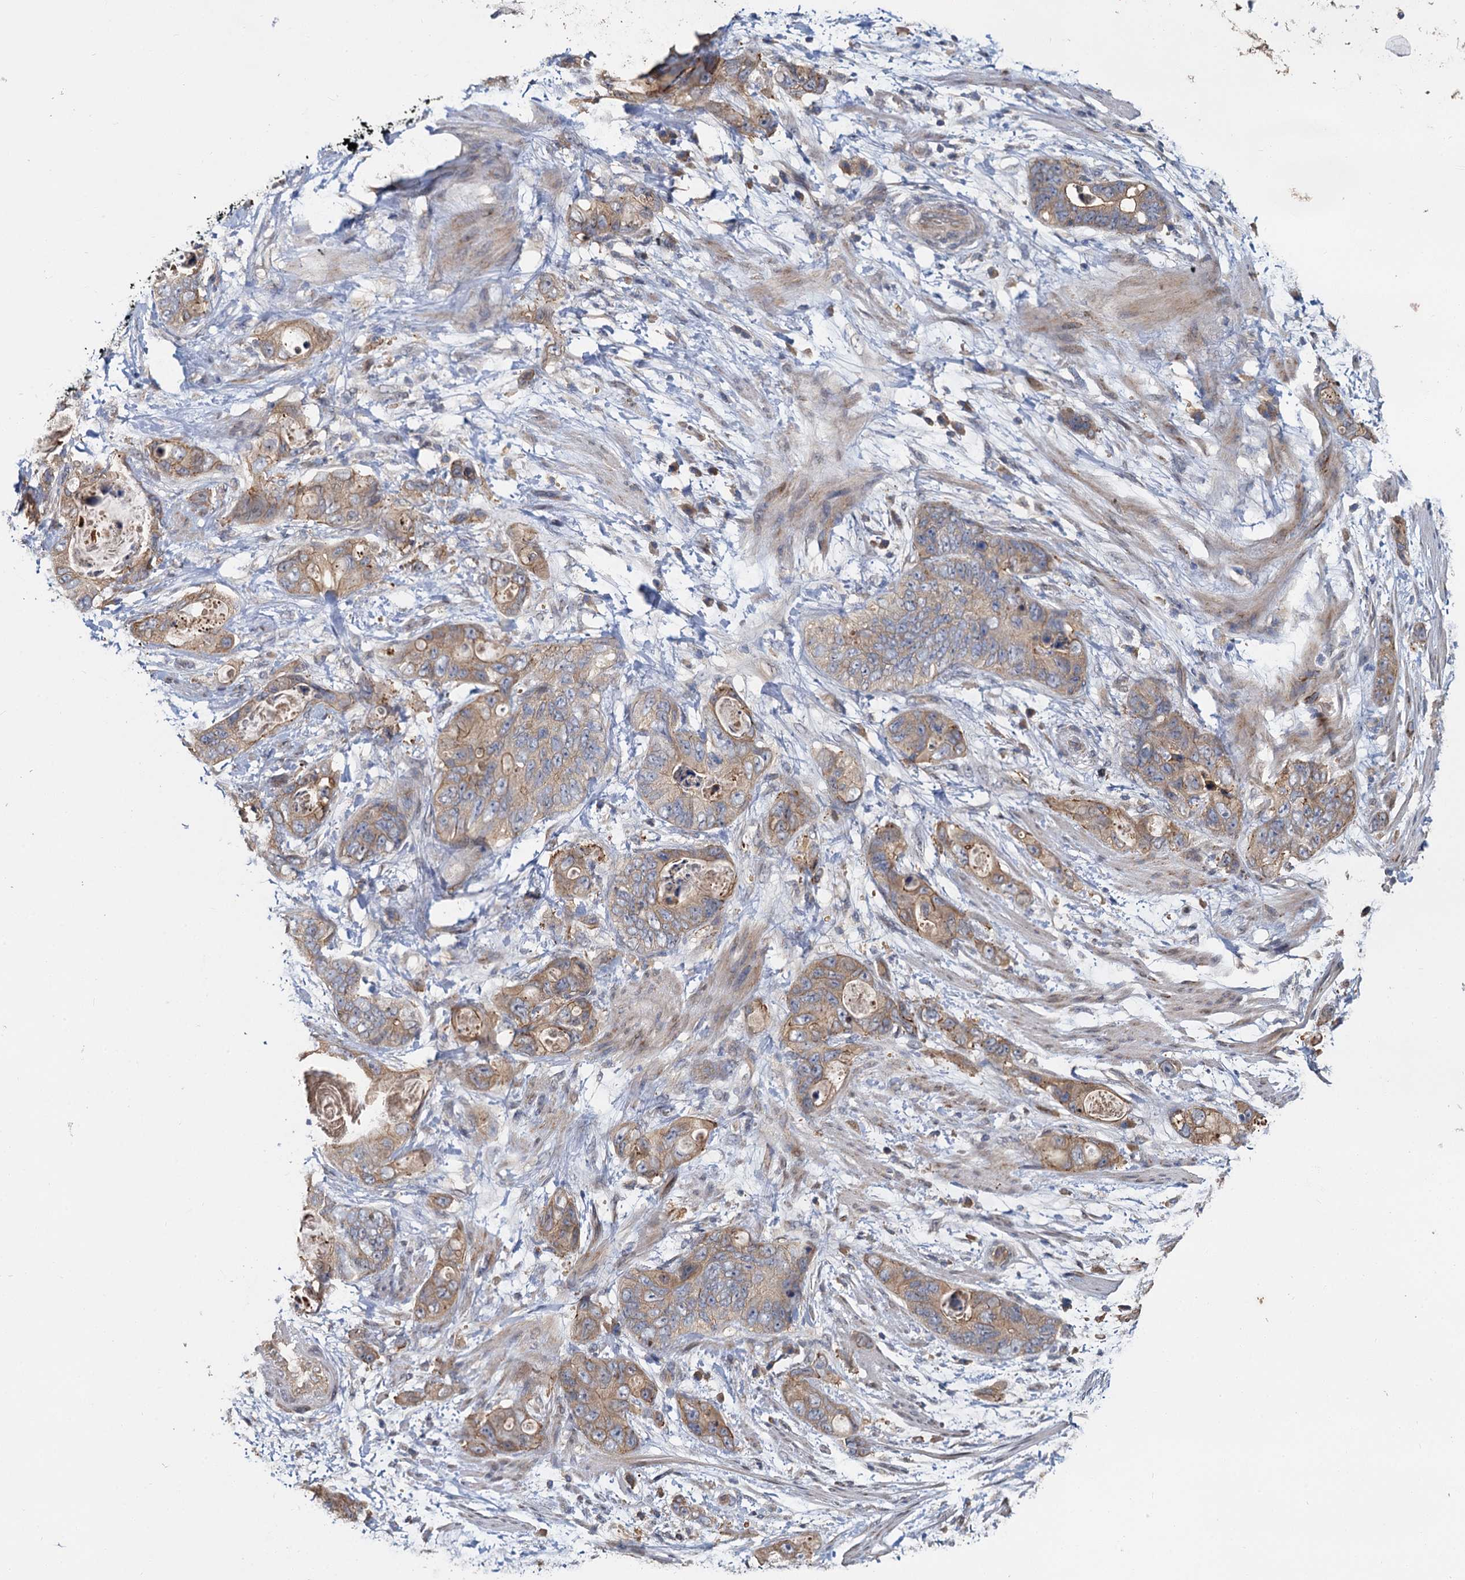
{"staining": {"intensity": "moderate", "quantity": ">75%", "location": "cytoplasmic/membranous"}, "tissue": "stomach cancer", "cell_type": "Tumor cells", "image_type": "cancer", "snomed": [{"axis": "morphology", "description": "Adenocarcinoma, NOS"}, {"axis": "topography", "description": "Stomach"}], "caption": "Immunohistochemistry (IHC) photomicrograph of human adenocarcinoma (stomach) stained for a protein (brown), which displays medium levels of moderate cytoplasmic/membranous staining in approximately >75% of tumor cells.", "gene": "ZNF324", "patient": {"sex": "female", "age": 89}}